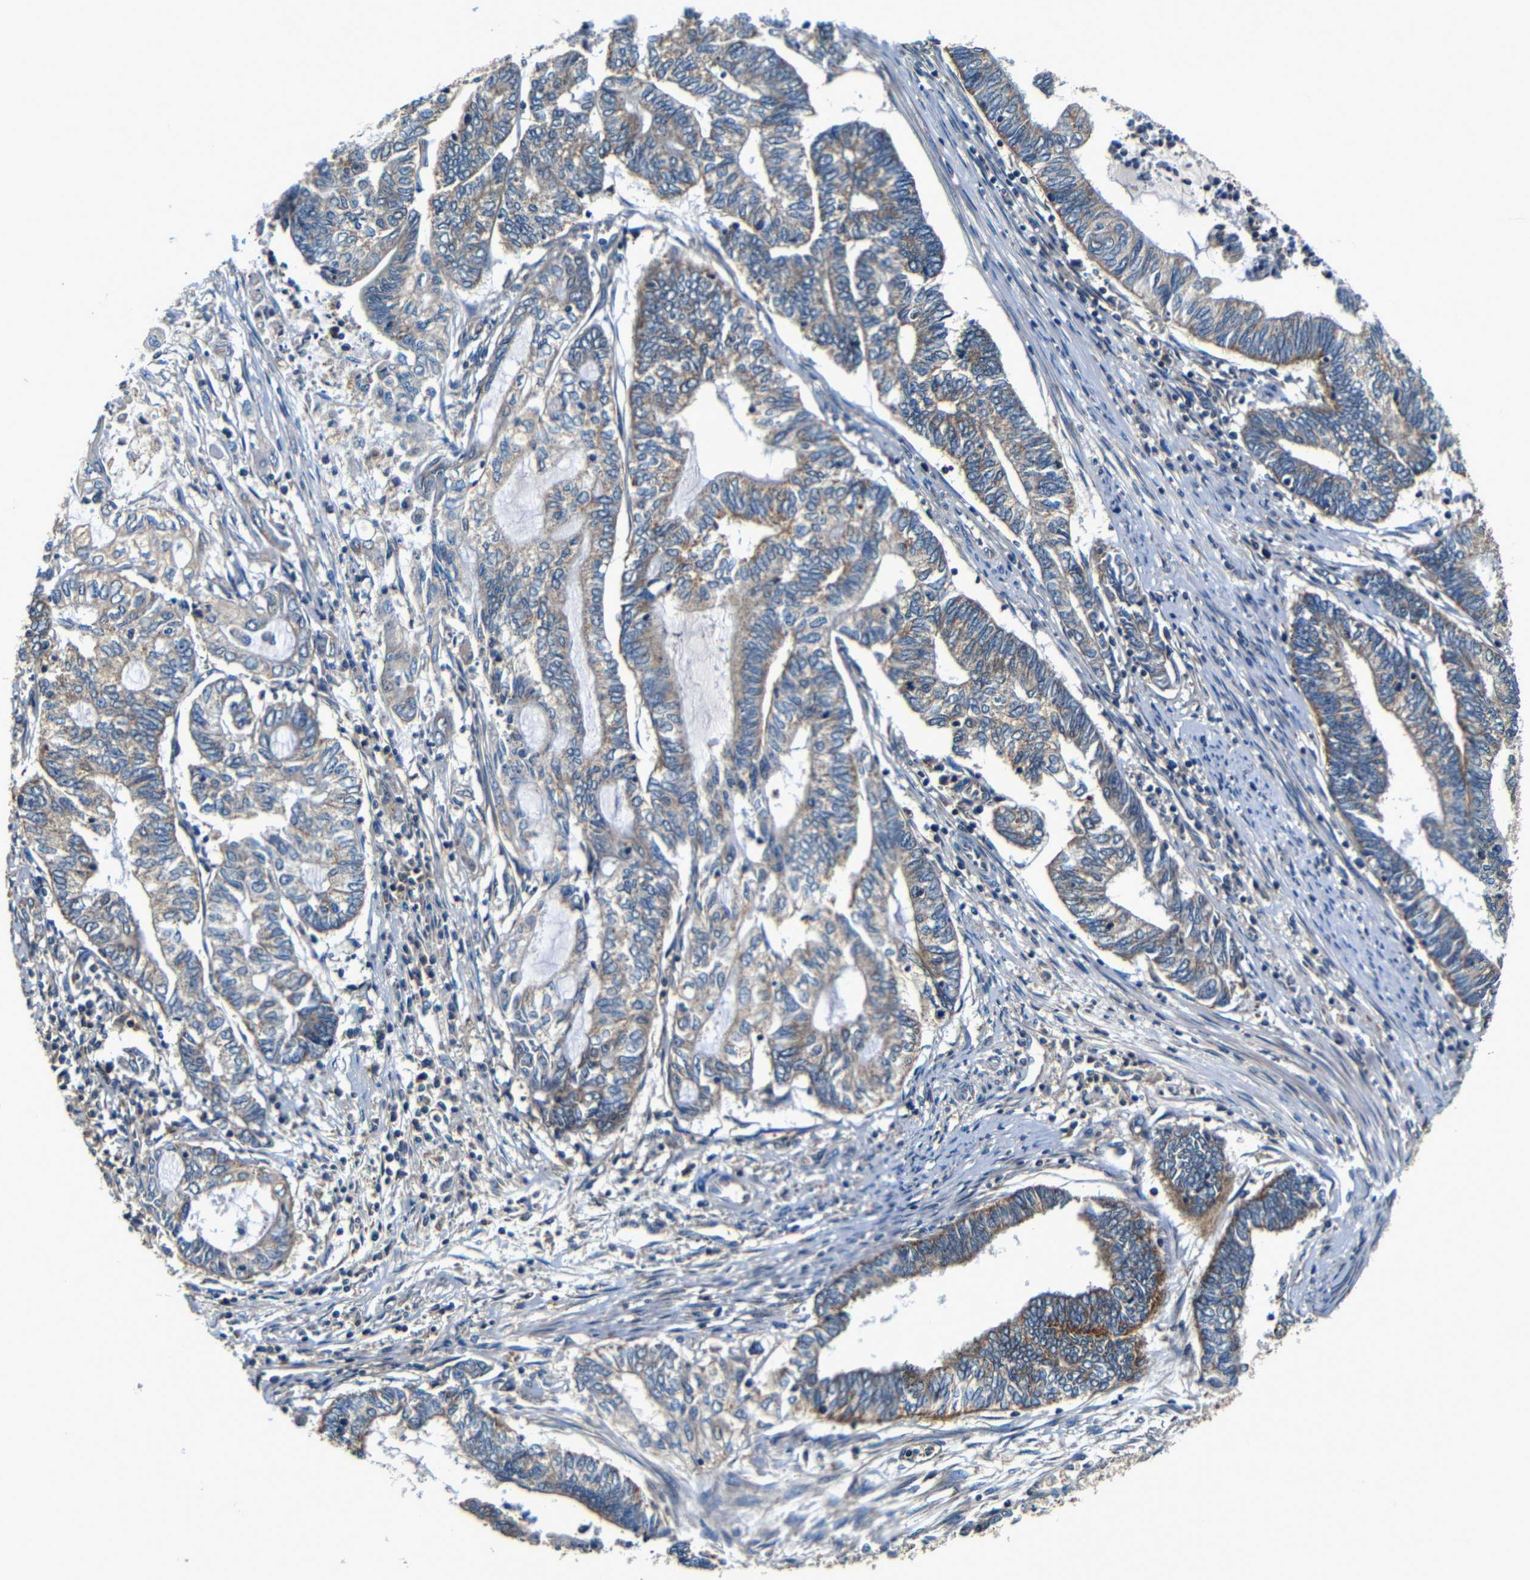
{"staining": {"intensity": "moderate", "quantity": "25%-75%", "location": "cytoplasmic/membranous"}, "tissue": "endometrial cancer", "cell_type": "Tumor cells", "image_type": "cancer", "snomed": [{"axis": "morphology", "description": "Adenocarcinoma, NOS"}, {"axis": "topography", "description": "Uterus"}, {"axis": "topography", "description": "Endometrium"}], "caption": "Immunohistochemistry (IHC) (DAB (3,3'-diaminobenzidine)) staining of adenocarcinoma (endometrial) shows moderate cytoplasmic/membranous protein staining in about 25%-75% of tumor cells.", "gene": "MTX1", "patient": {"sex": "female", "age": 70}}